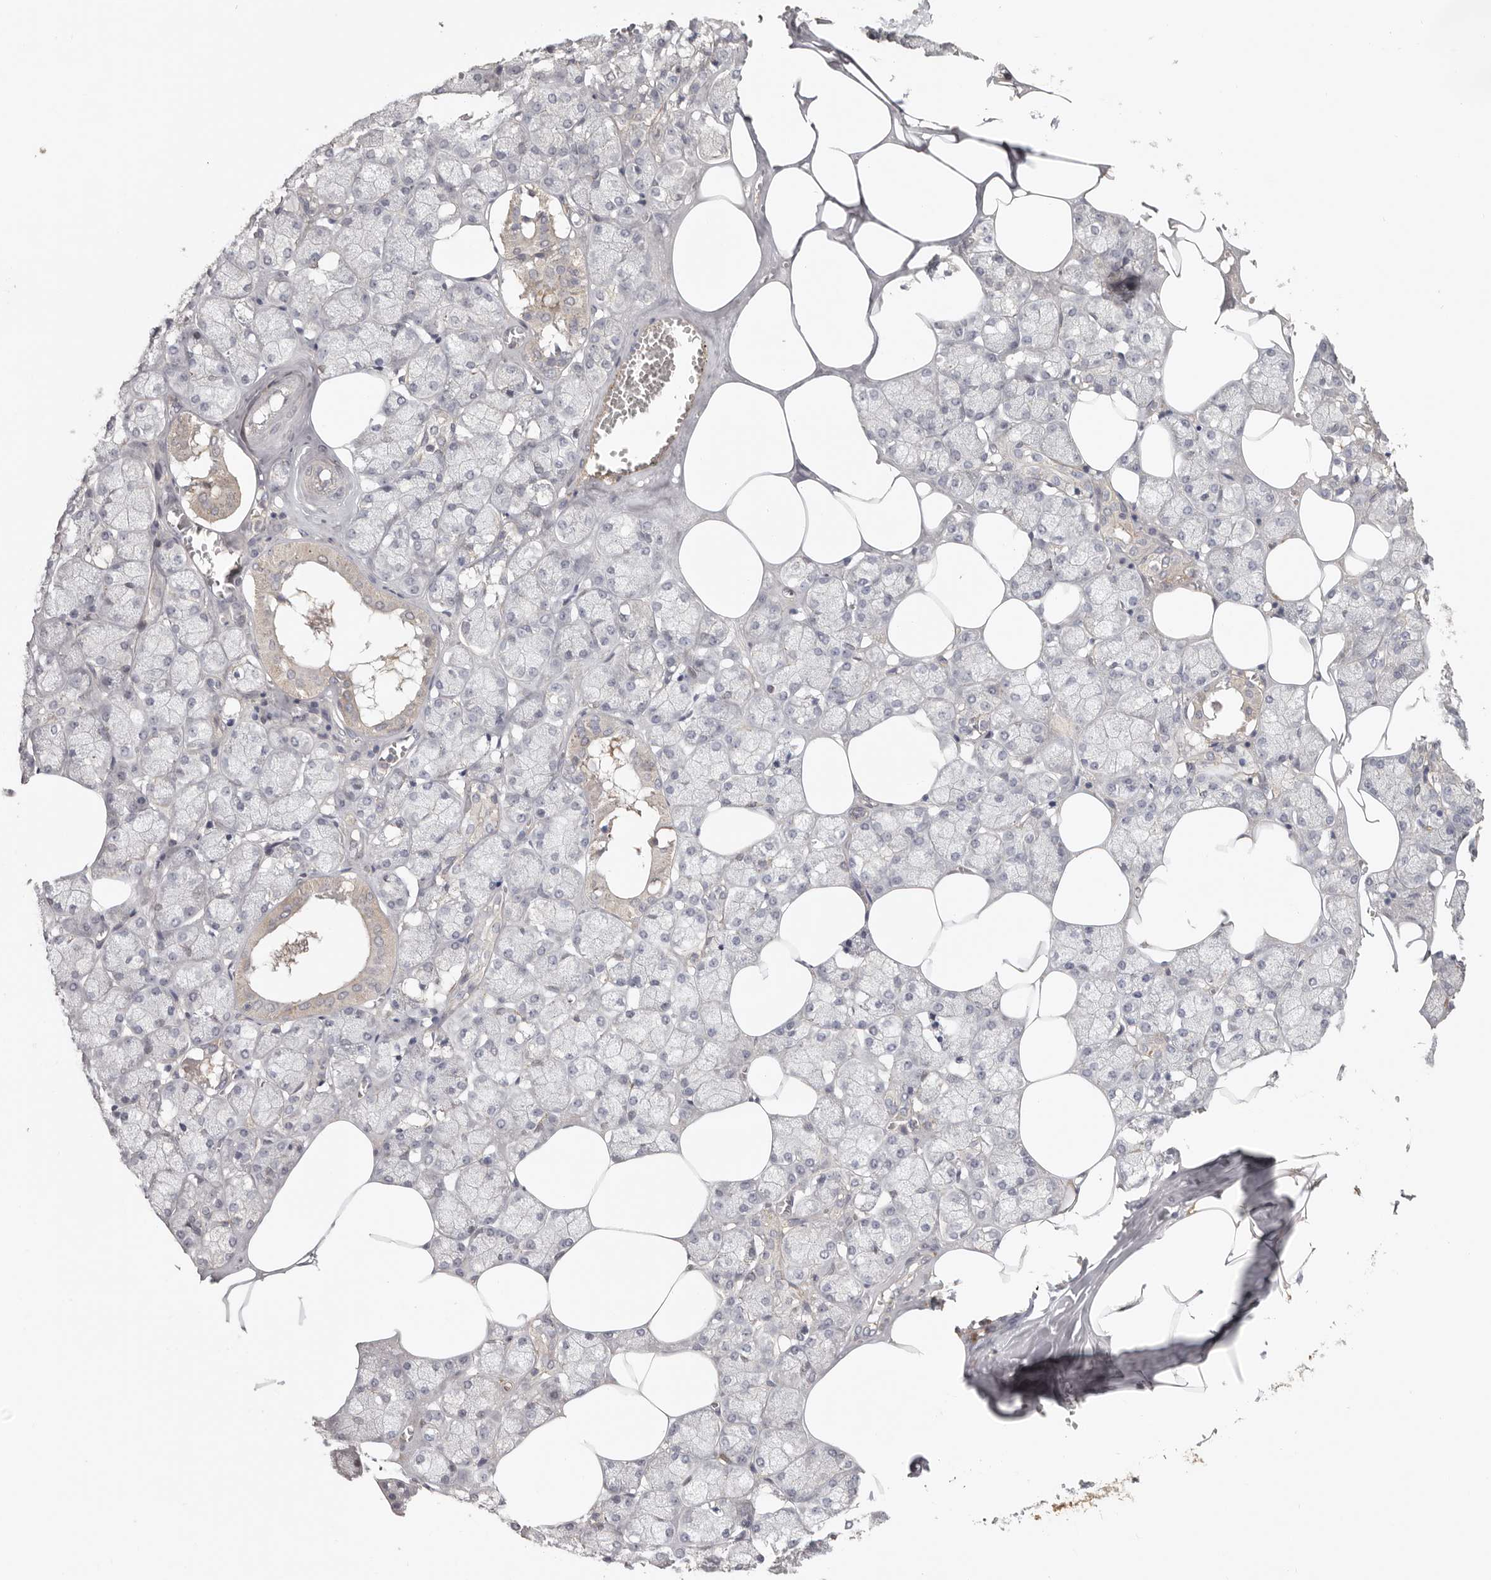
{"staining": {"intensity": "weak", "quantity": "<25%", "location": "cytoplasmic/membranous"}, "tissue": "salivary gland", "cell_type": "Glandular cells", "image_type": "normal", "snomed": [{"axis": "morphology", "description": "Normal tissue, NOS"}, {"axis": "topography", "description": "Salivary gland"}], "caption": "This photomicrograph is of unremarkable salivary gland stained with immunohistochemistry to label a protein in brown with the nuclei are counter-stained blue. There is no positivity in glandular cells. (Stains: DAB immunohistochemistry with hematoxylin counter stain, Microscopy: brightfield microscopy at high magnification).", "gene": "MSRB2", "patient": {"sex": "male", "age": 62}}